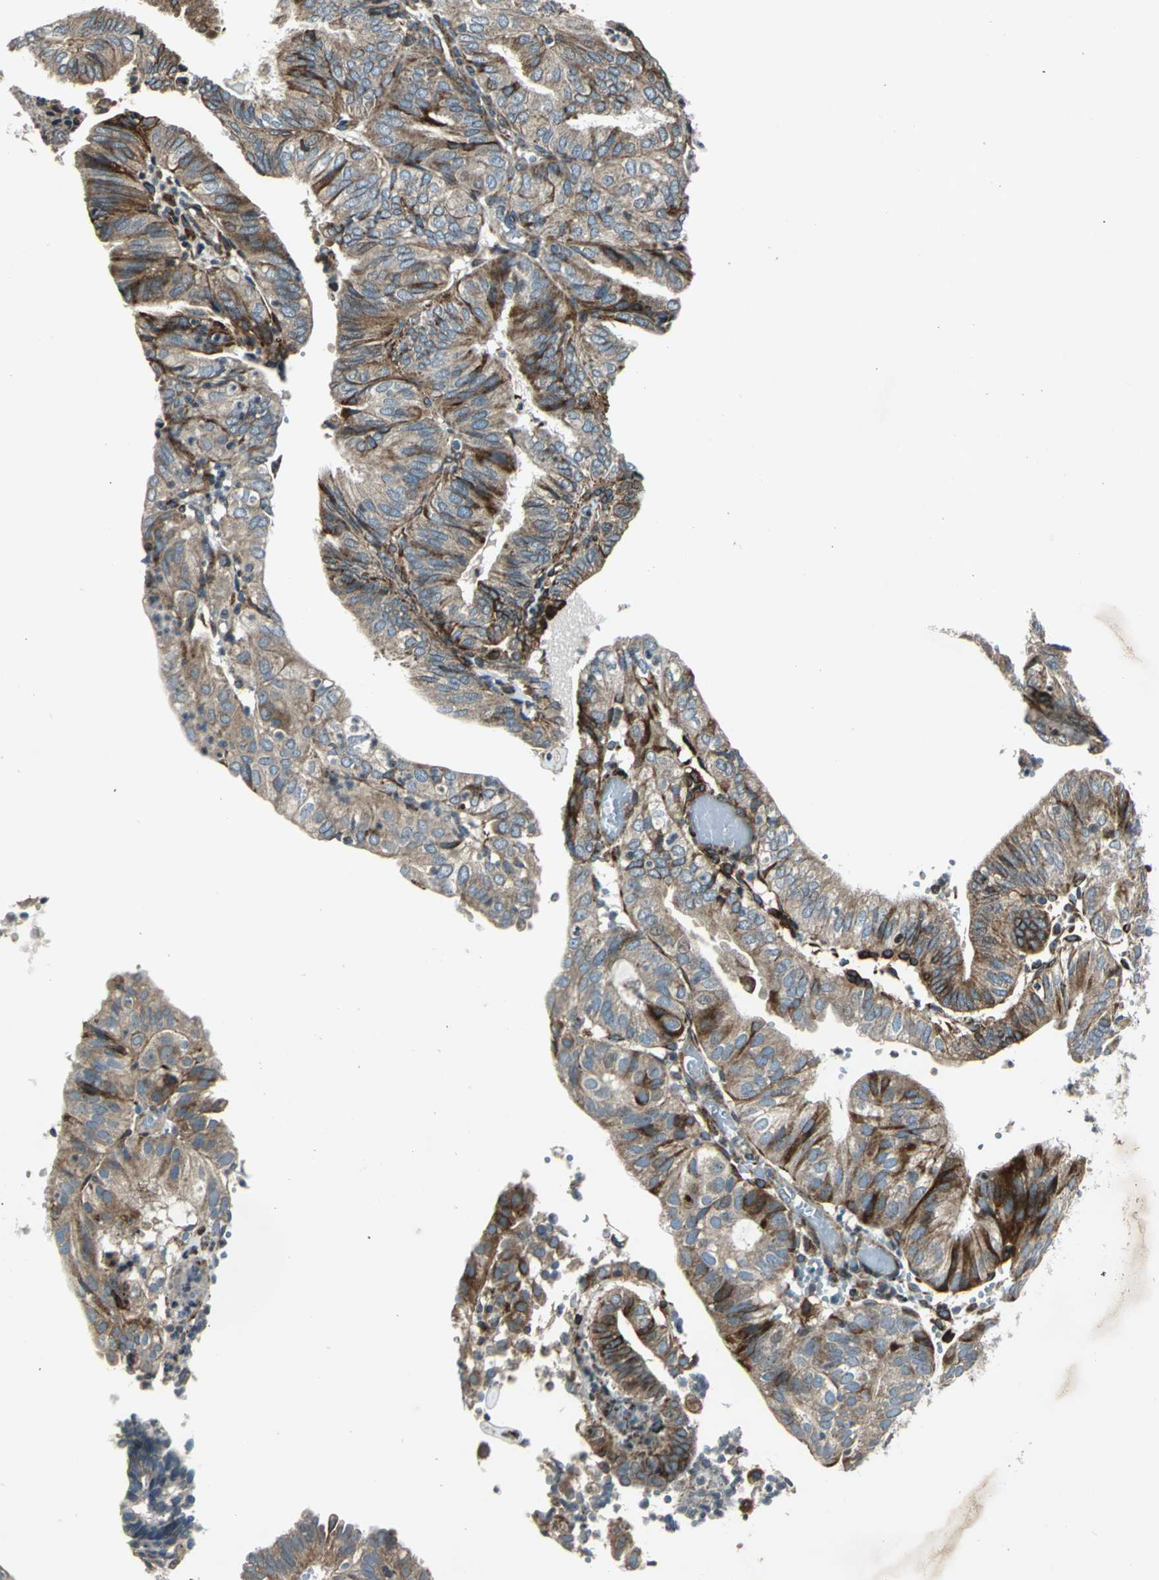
{"staining": {"intensity": "strong", "quantity": "25%-75%", "location": "cytoplasmic/membranous"}, "tissue": "endometrial cancer", "cell_type": "Tumor cells", "image_type": "cancer", "snomed": [{"axis": "morphology", "description": "Adenocarcinoma, NOS"}, {"axis": "topography", "description": "Uterus"}], "caption": "Immunohistochemistry of human endometrial cancer (adenocarcinoma) exhibits high levels of strong cytoplasmic/membranous expression in approximately 25%-75% of tumor cells.", "gene": "HTATIP2", "patient": {"sex": "female", "age": 60}}